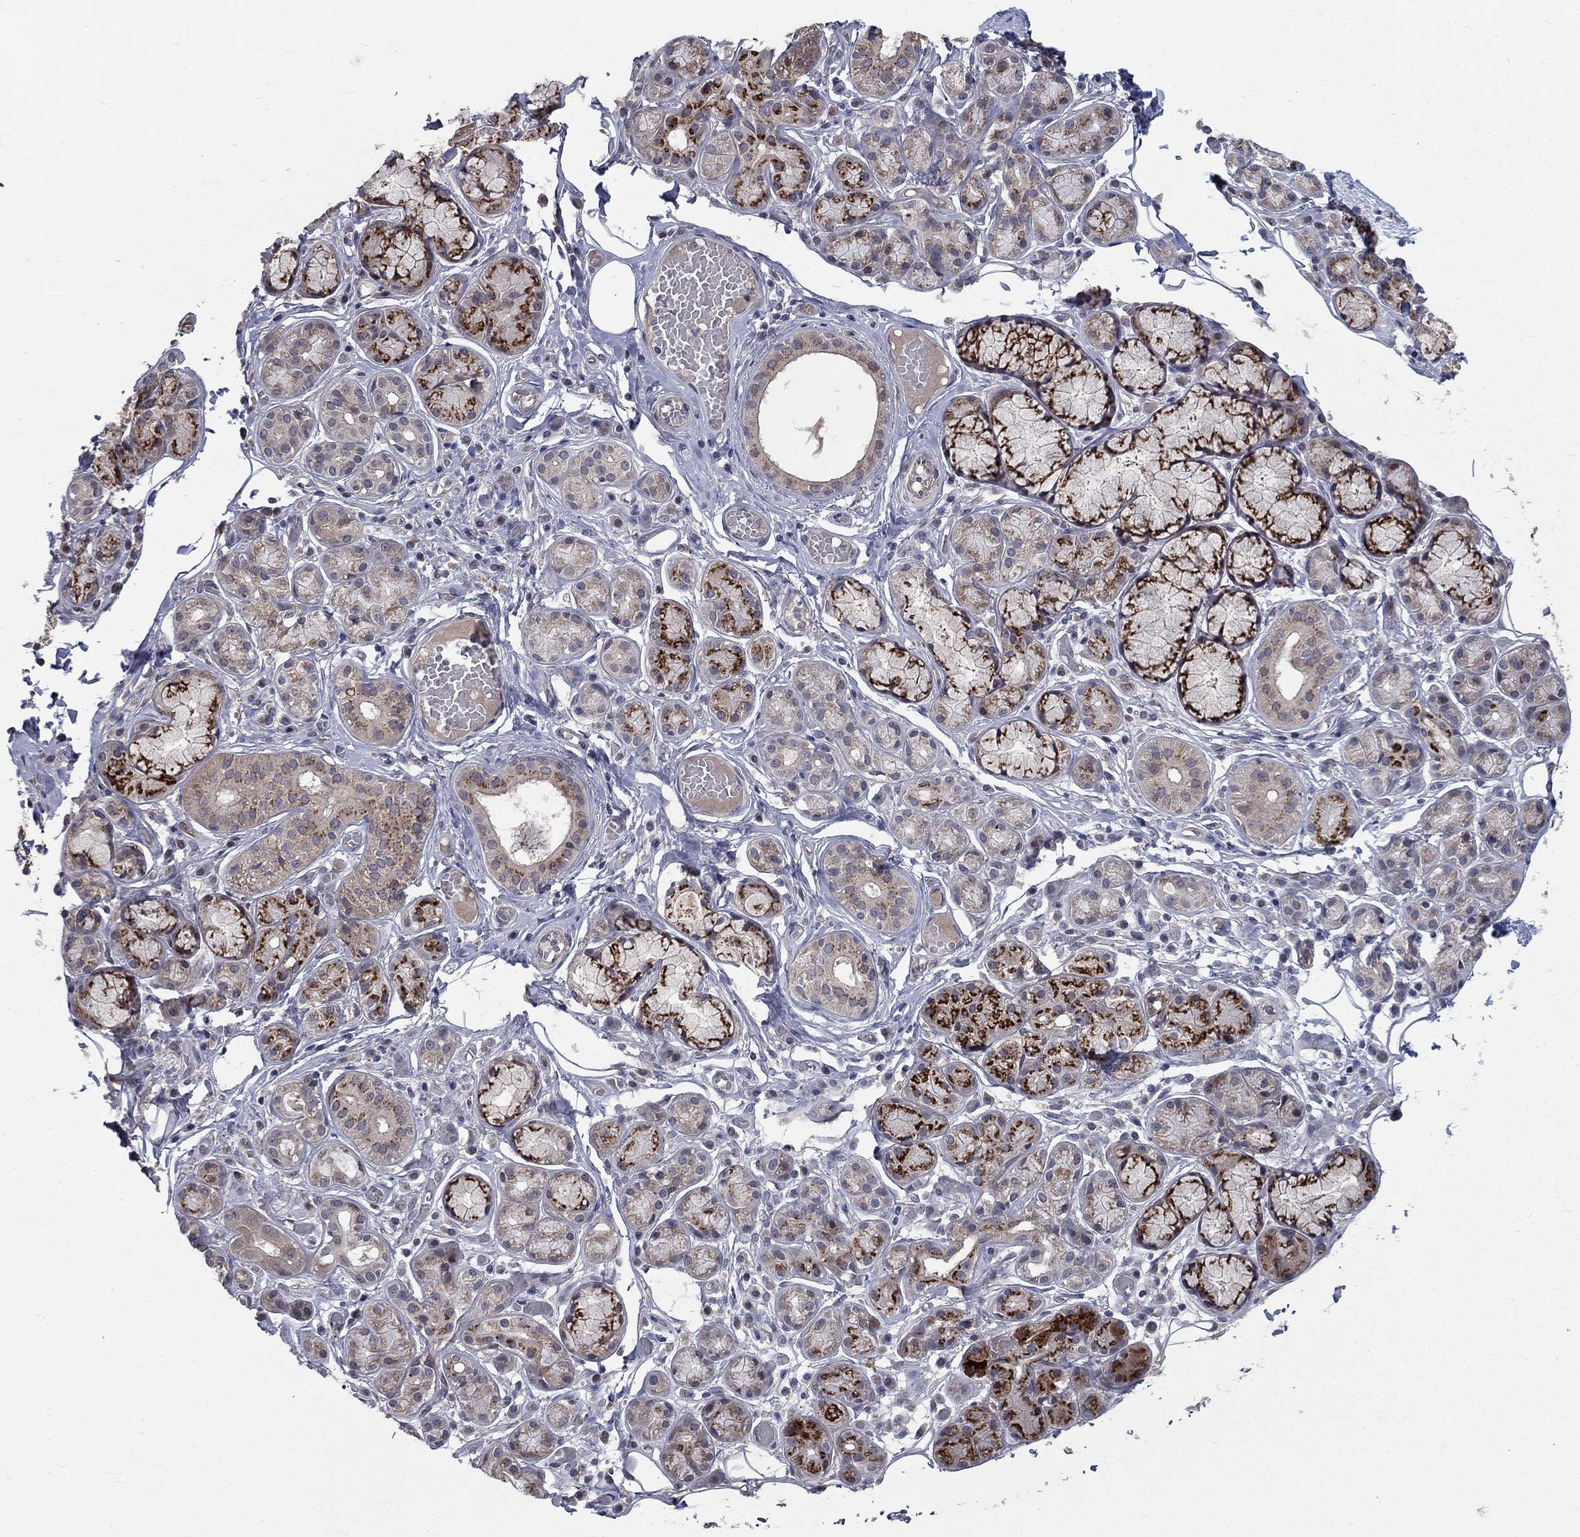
{"staining": {"intensity": "strong", "quantity": ">75%", "location": "cytoplasmic/membranous"}, "tissue": "salivary gland", "cell_type": "Glandular cells", "image_type": "normal", "snomed": [{"axis": "morphology", "description": "Normal tissue, NOS"}, {"axis": "topography", "description": "Salivary gland"}, {"axis": "topography", "description": "Peripheral nerve tissue"}], "caption": "Immunohistochemical staining of benign human salivary gland shows >75% levels of strong cytoplasmic/membranous protein positivity in about >75% of glandular cells. (DAB (3,3'-diaminobenzidine) IHC, brown staining for protein, blue staining for nuclei).", "gene": "FAM3B", "patient": {"sex": "male", "age": 71}}